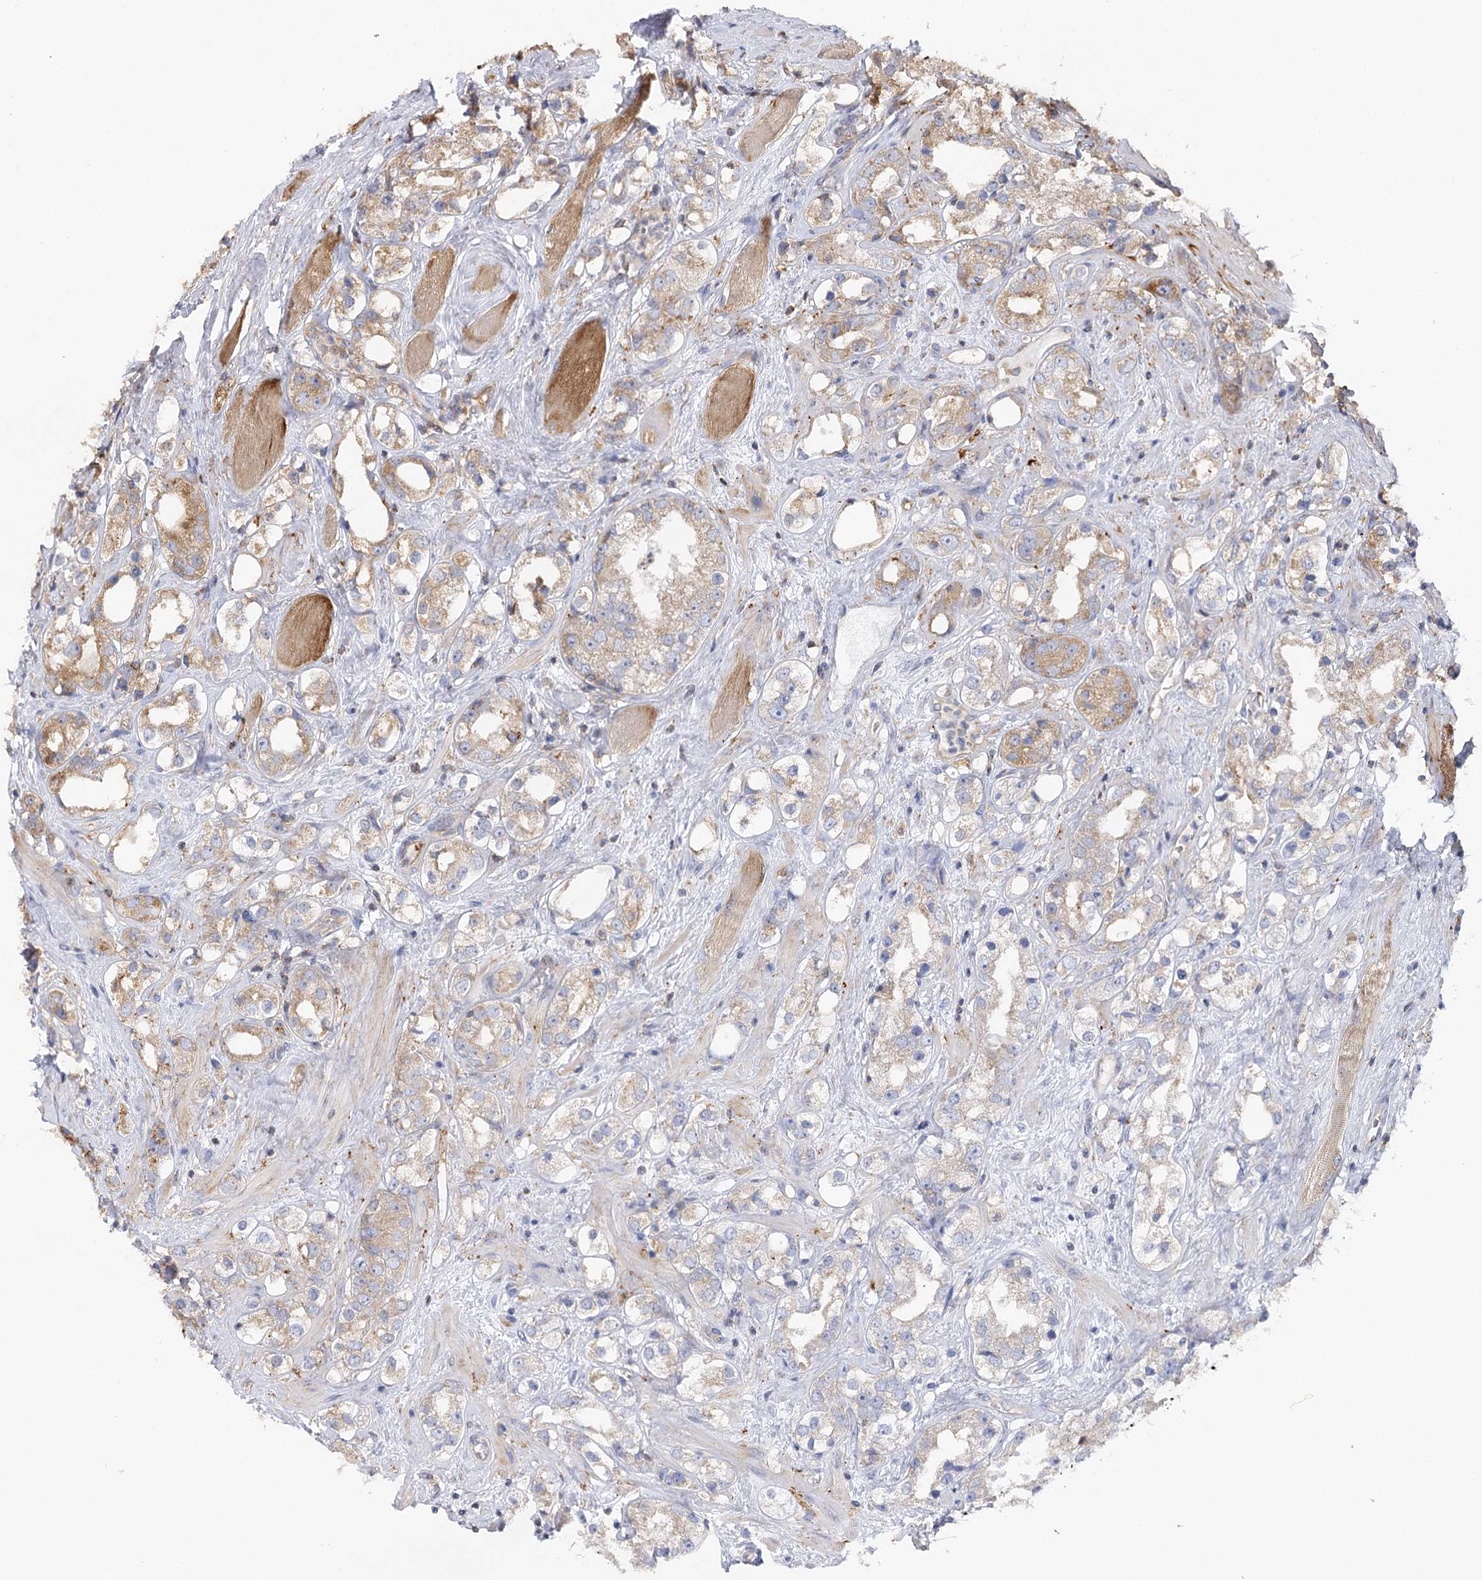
{"staining": {"intensity": "weak", "quantity": ">75%", "location": "cytoplasmic/membranous"}, "tissue": "prostate cancer", "cell_type": "Tumor cells", "image_type": "cancer", "snomed": [{"axis": "morphology", "description": "Adenocarcinoma, NOS"}, {"axis": "topography", "description": "Prostate"}], "caption": "This micrograph reveals prostate adenocarcinoma stained with immunohistochemistry to label a protein in brown. The cytoplasmic/membranous of tumor cells show weak positivity for the protein. Nuclei are counter-stained blue.", "gene": "SEC24B", "patient": {"sex": "male", "age": 79}}